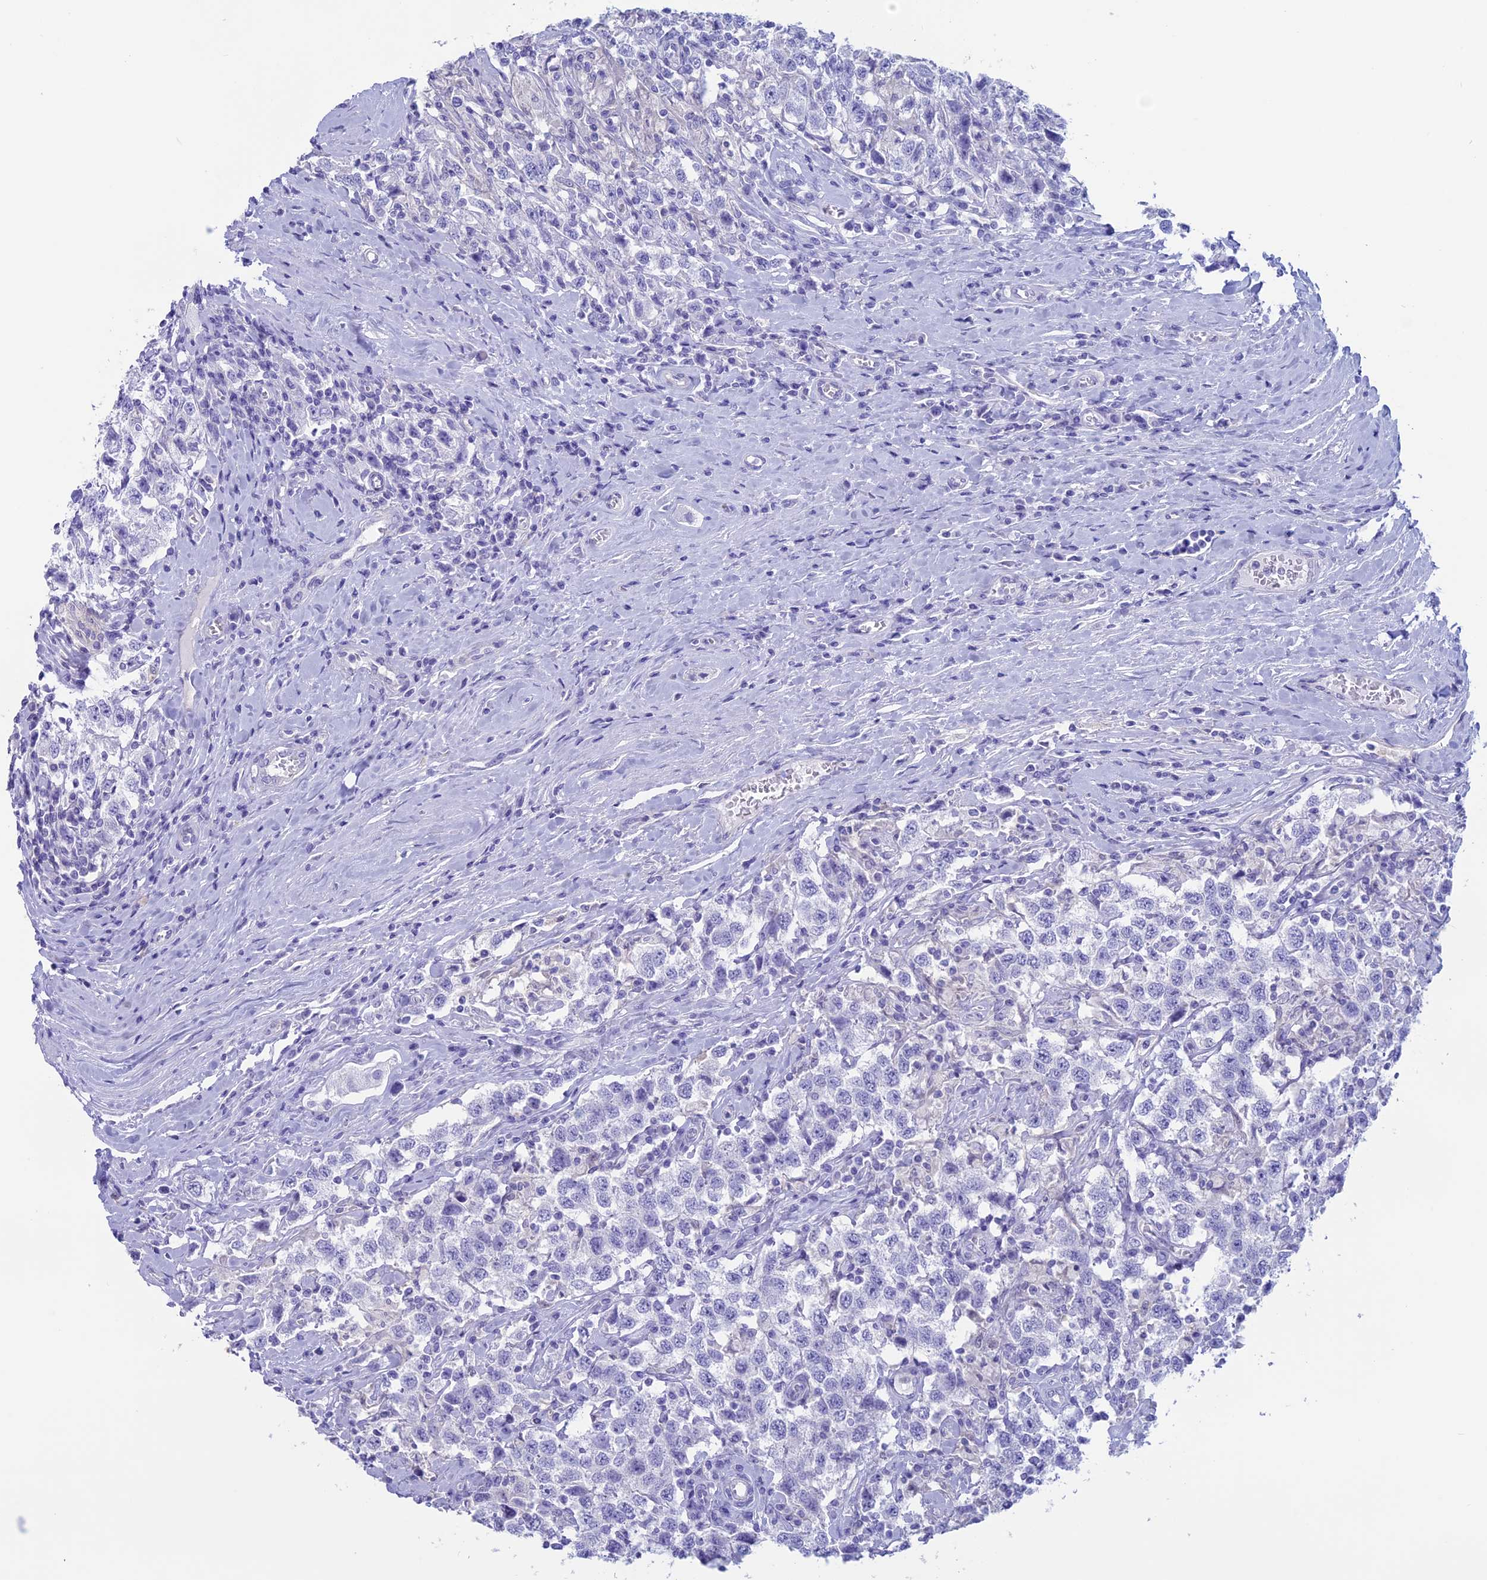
{"staining": {"intensity": "negative", "quantity": "none", "location": "none"}, "tissue": "testis cancer", "cell_type": "Tumor cells", "image_type": "cancer", "snomed": [{"axis": "morphology", "description": "Seminoma, NOS"}, {"axis": "topography", "description": "Testis"}], "caption": "High power microscopy photomicrograph of an IHC image of testis seminoma, revealing no significant positivity in tumor cells.", "gene": "RP1", "patient": {"sex": "male", "age": 41}}